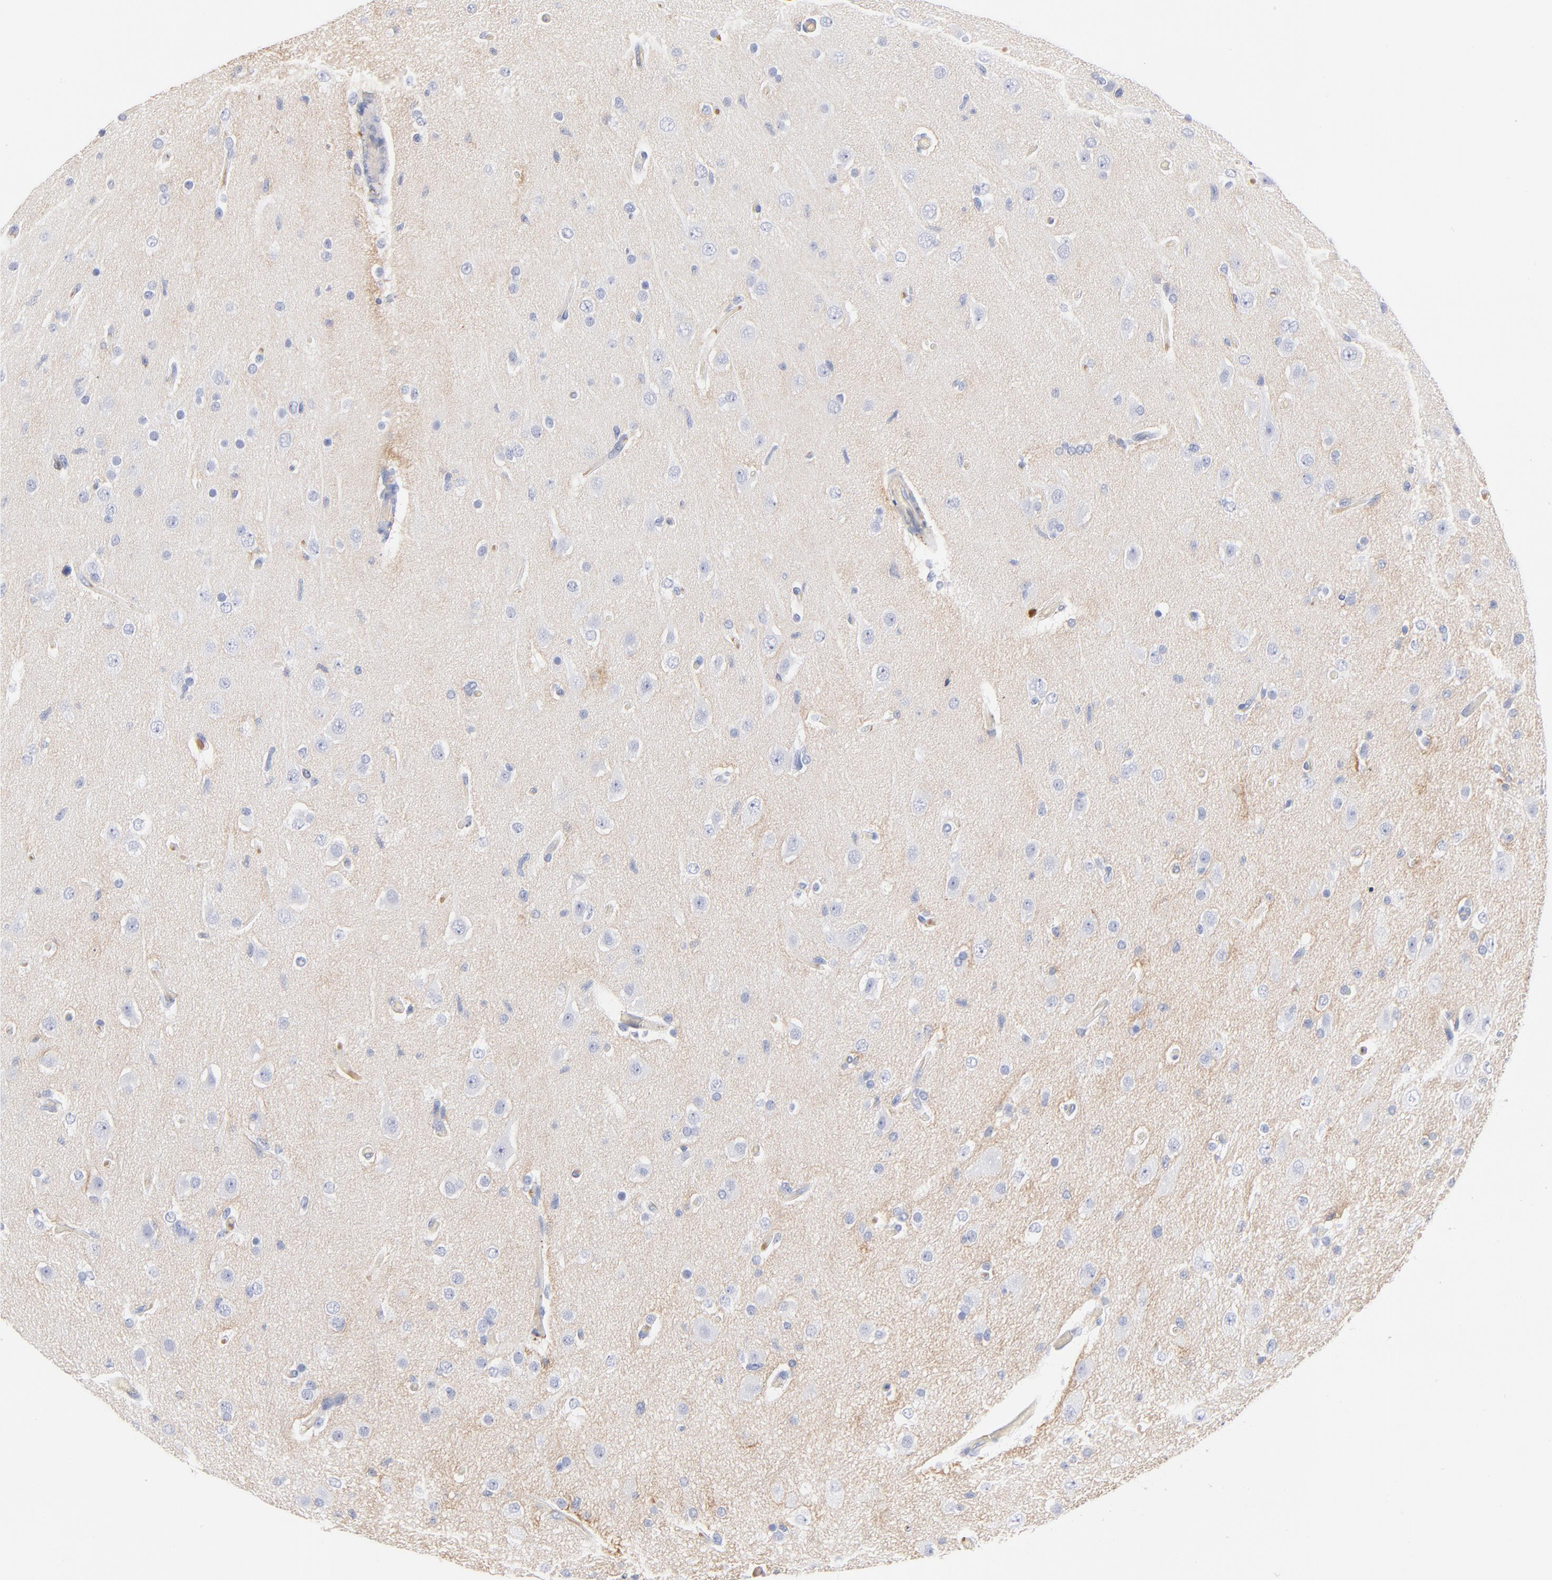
{"staining": {"intensity": "negative", "quantity": "none", "location": "none"}, "tissue": "glioma", "cell_type": "Tumor cells", "image_type": "cancer", "snomed": [{"axis": "morphology", "description": "Glioma, malignant, High grade"}, {"axis": "topography", "description": "Brain"}], "caption": "Protein analysis of glioma shows no significant expression in tumor cells. (Immunohistochemistry (ihc), brightfield microscopy, high magnification).", "gene": "C3", "patient": {"sex": "male", "age": 33}}